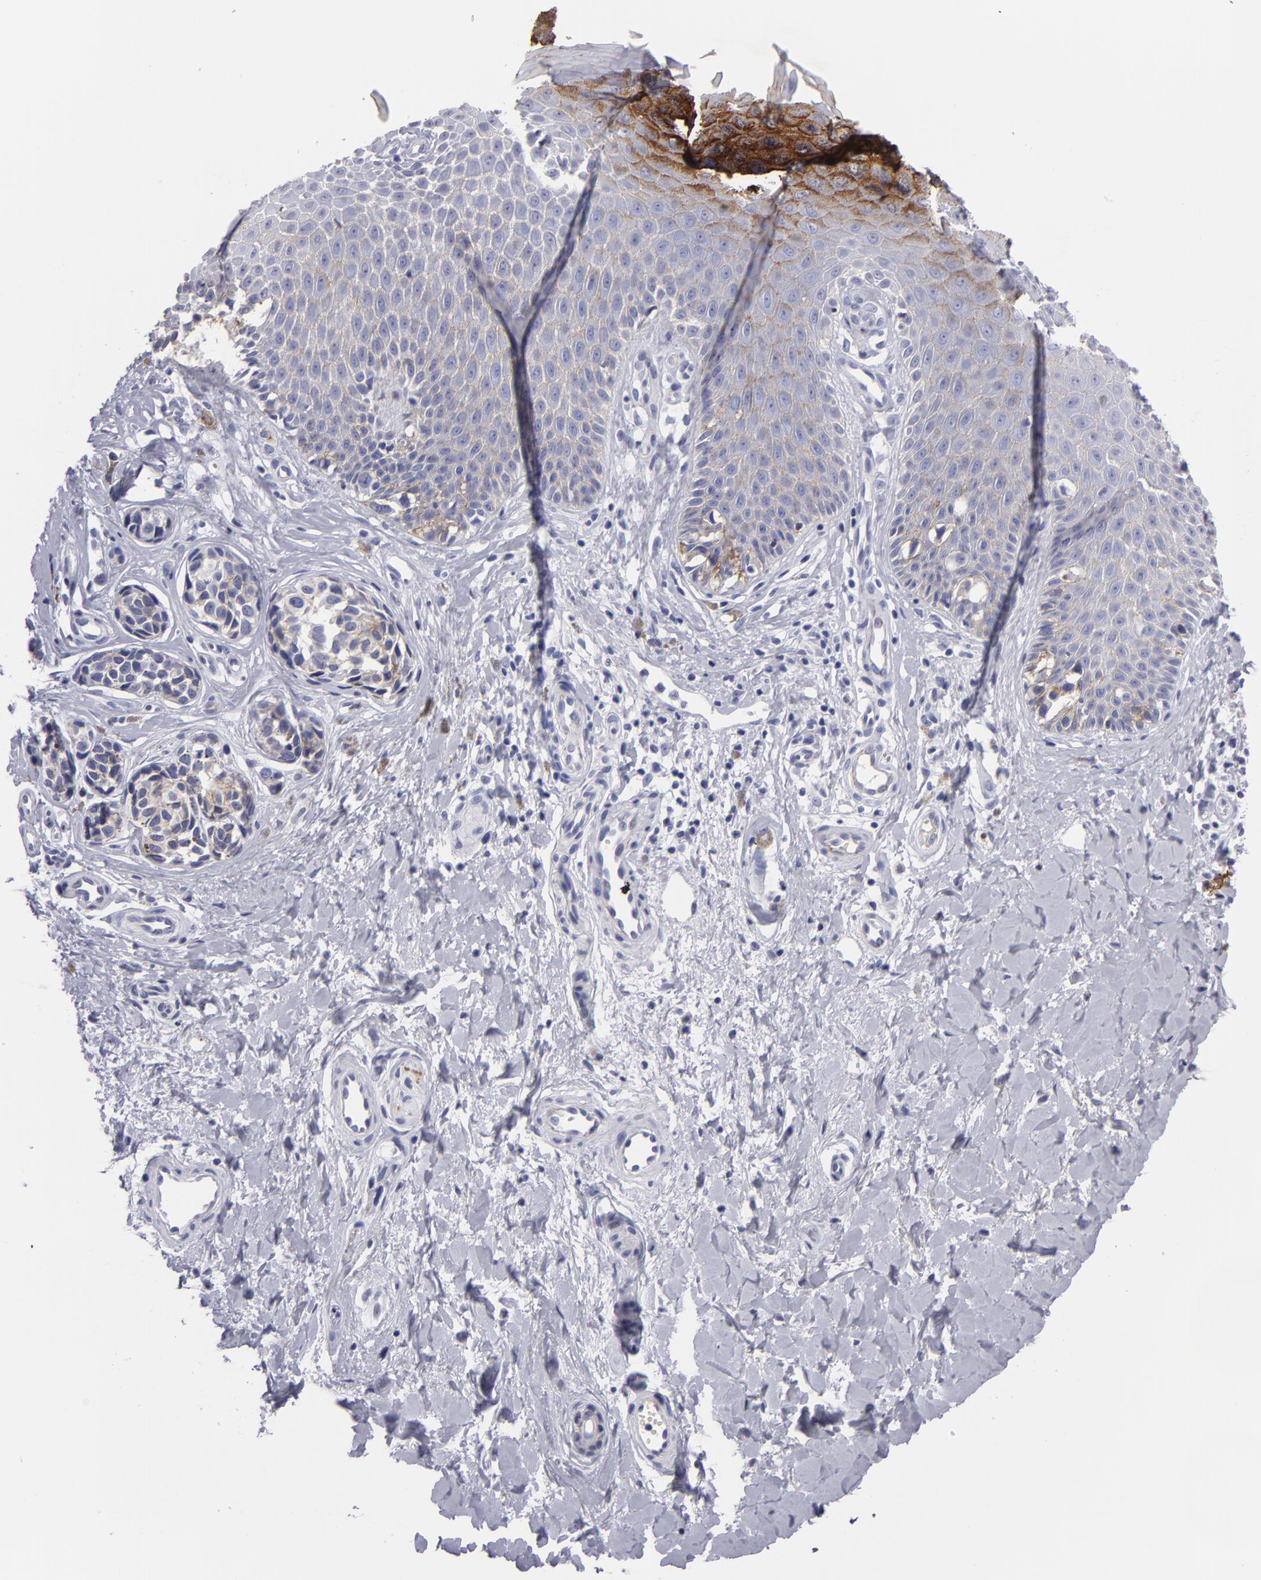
{"staining": {"intensity": "weak", "quantity": ">75%", "location": "cytoplasmic/membranous"}, "tissue": "melanoma", "cell_type": "Tumor cells", "image_type": "cancer", "snomed": [{"axis": "morphology", "description": "Malignant melanoma, NOS"}, {"axis": "topography", "description": "Skin"}], "caption": "The photomicrograph shows staining of malignant melanoma, revealing weak cytoplasmic/membranous protein staining (brown color) within tumor cells. The staining is performed using DAB brown chromogen to label protein expression. The nuclei are counter-stained blue using hematoxylin.", "gene": "CTNNB1", "patient": {"sex": "male", "age": 79}}